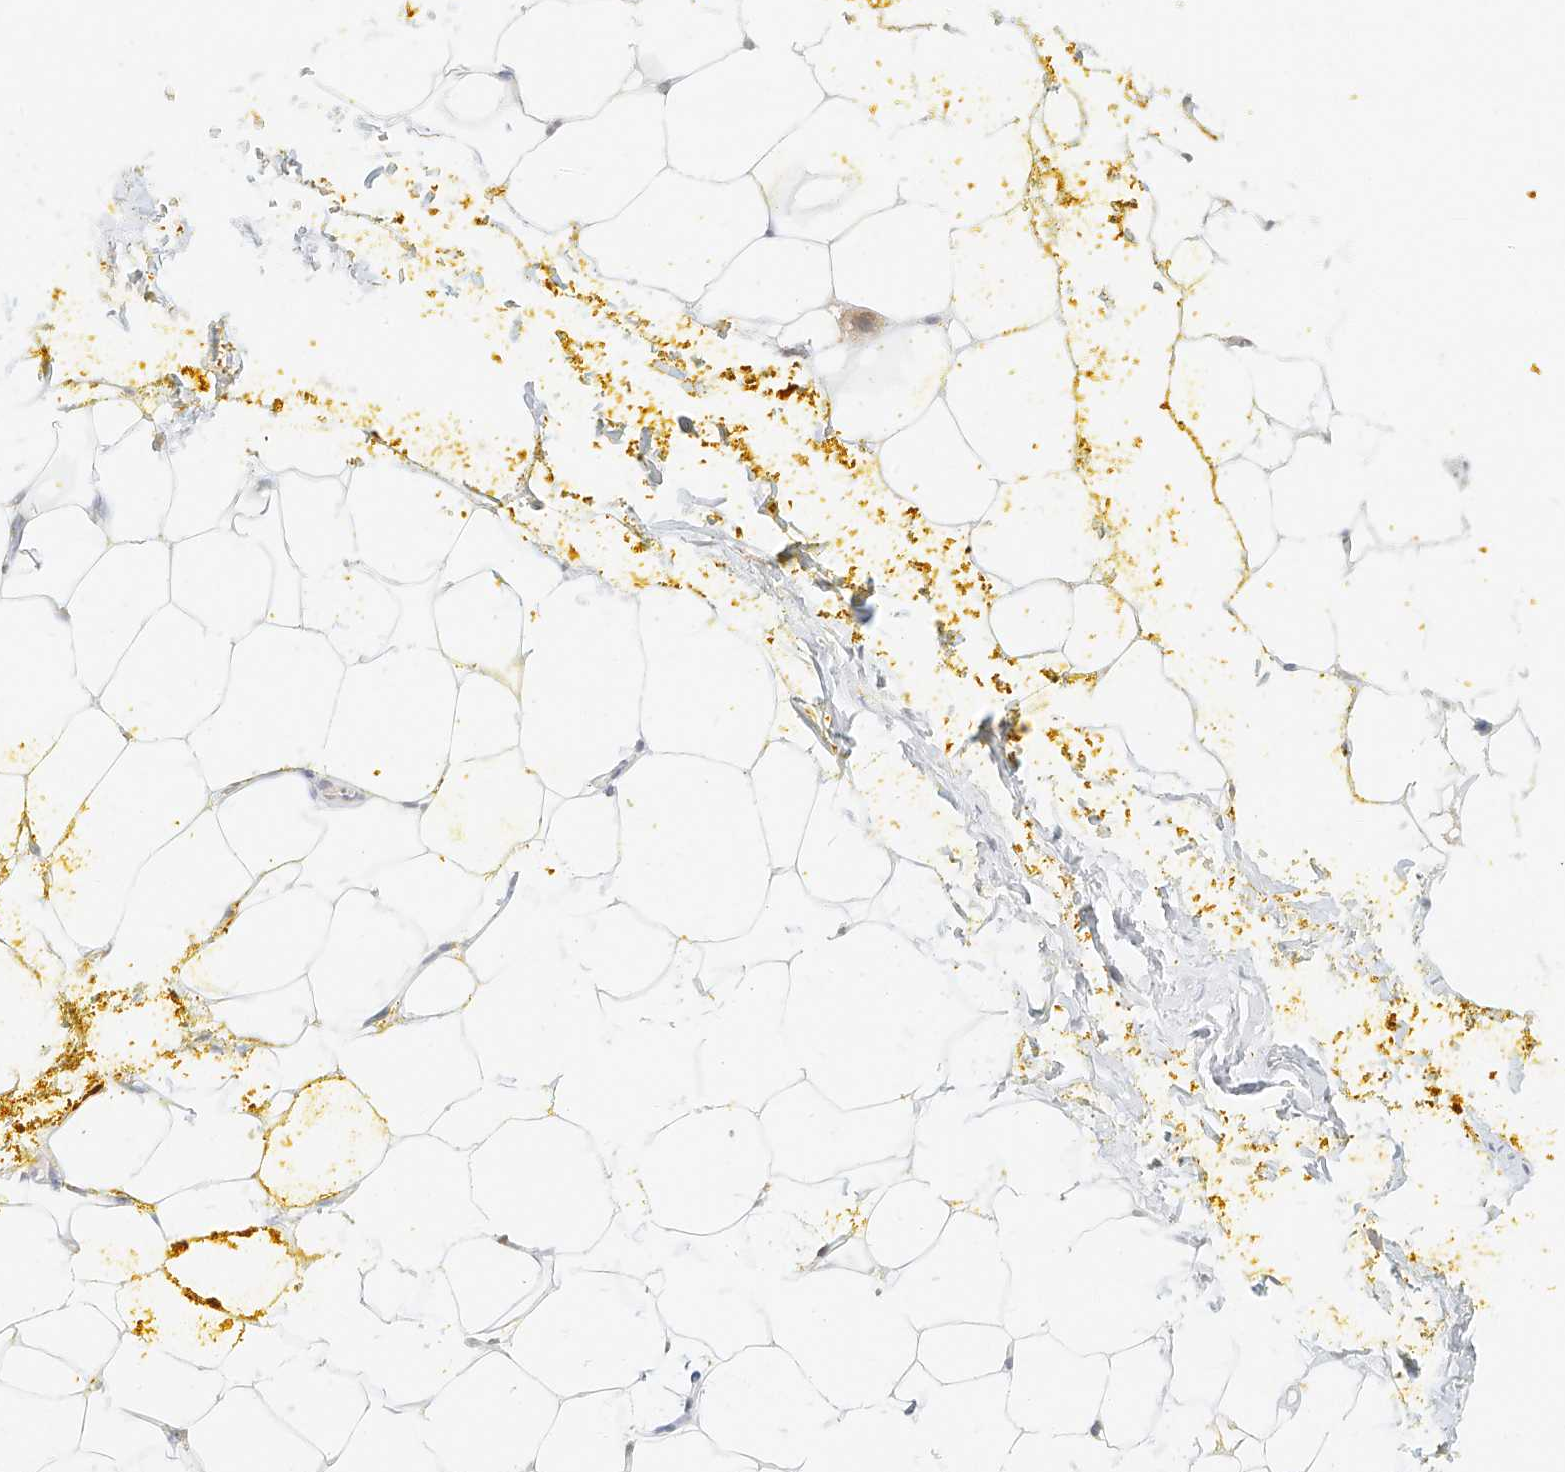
{"staining": {"intensity": "negative", "quantity": "none", "location": "none"}, "tissue": "adipose tissue", "cell_type": "Adipocytes", "image_type": "normal", "snomed": [{"axis": "morphology", "description": "Normal tissue, NOS"}, {"axis": "morphology", "description": "Adenocarcinoma, Low grade"}, {"axis": "topography", "description": "Prostate"}, {"axis": "topography", "description": "Peripheral nerve tissue"}], "caption": "Immunohistochemical staining of benign adipose tissue shows no significant expression in adipocytes. (Brightfield microscopy of DAB (3,3'-diaminobenzidine) immunohistochemistry at high magnification).", "gene": "CXorf58", "patient": {"sex": "male", "age": 63}}